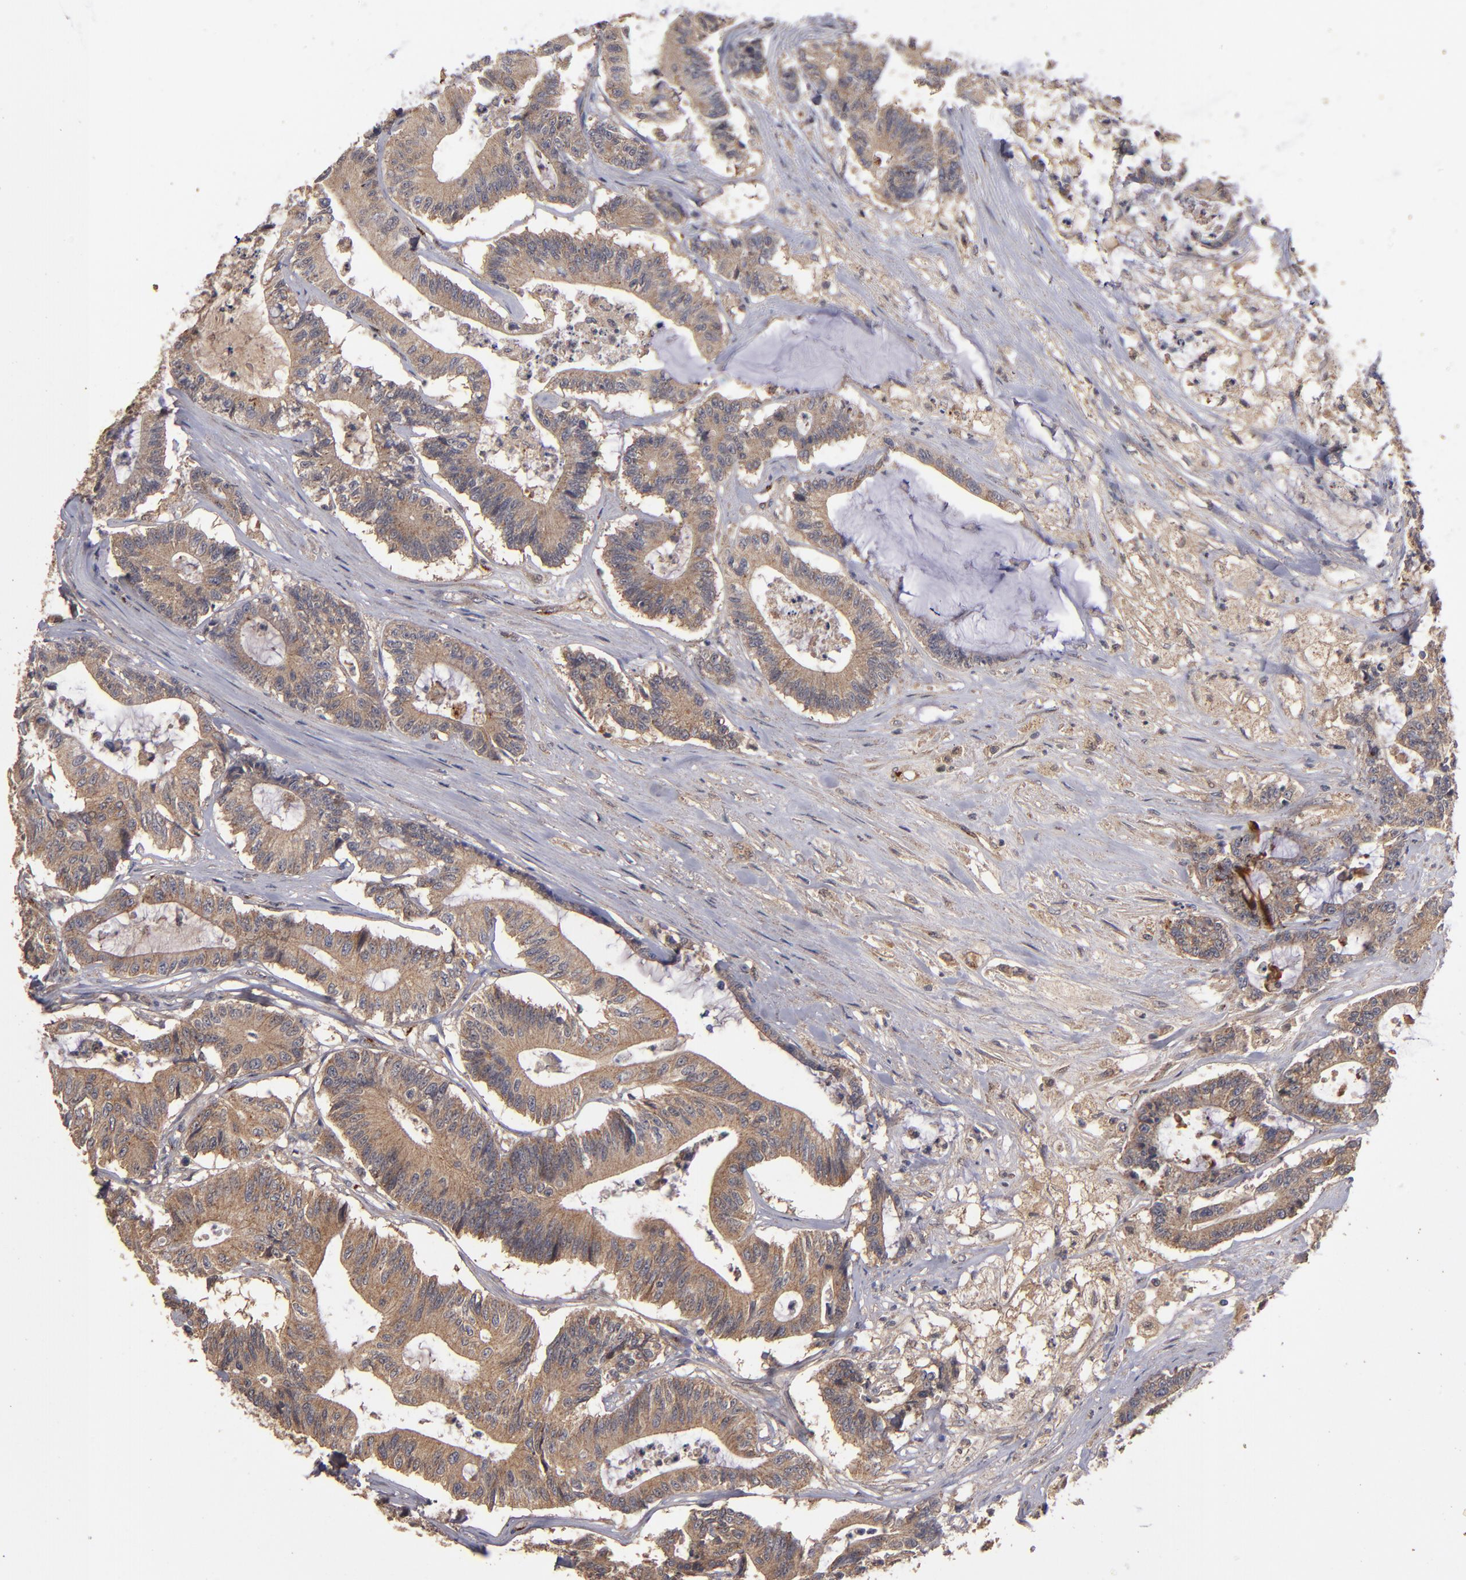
{"staining": {"intensity": "strong", "quantity": ">75%", "location": "cytoplasmic/membranous"}, "tissue": "colorectal cancer", "cell_type": "Tumor cells", "image_type": "cancer", "snomed": [{"axis": "morphology", "description": "Adenocarcinoma, NOS"}, {"axis": "topography", "description": "Colon"}], "caption": "A brown stain shows strong cytoplasmic/membranous expression of a protein in adenocarcinoma (colorectal) tumor cells.", "gene": "DIPK2B", "patient": {"sex": "female", "age": 84}}